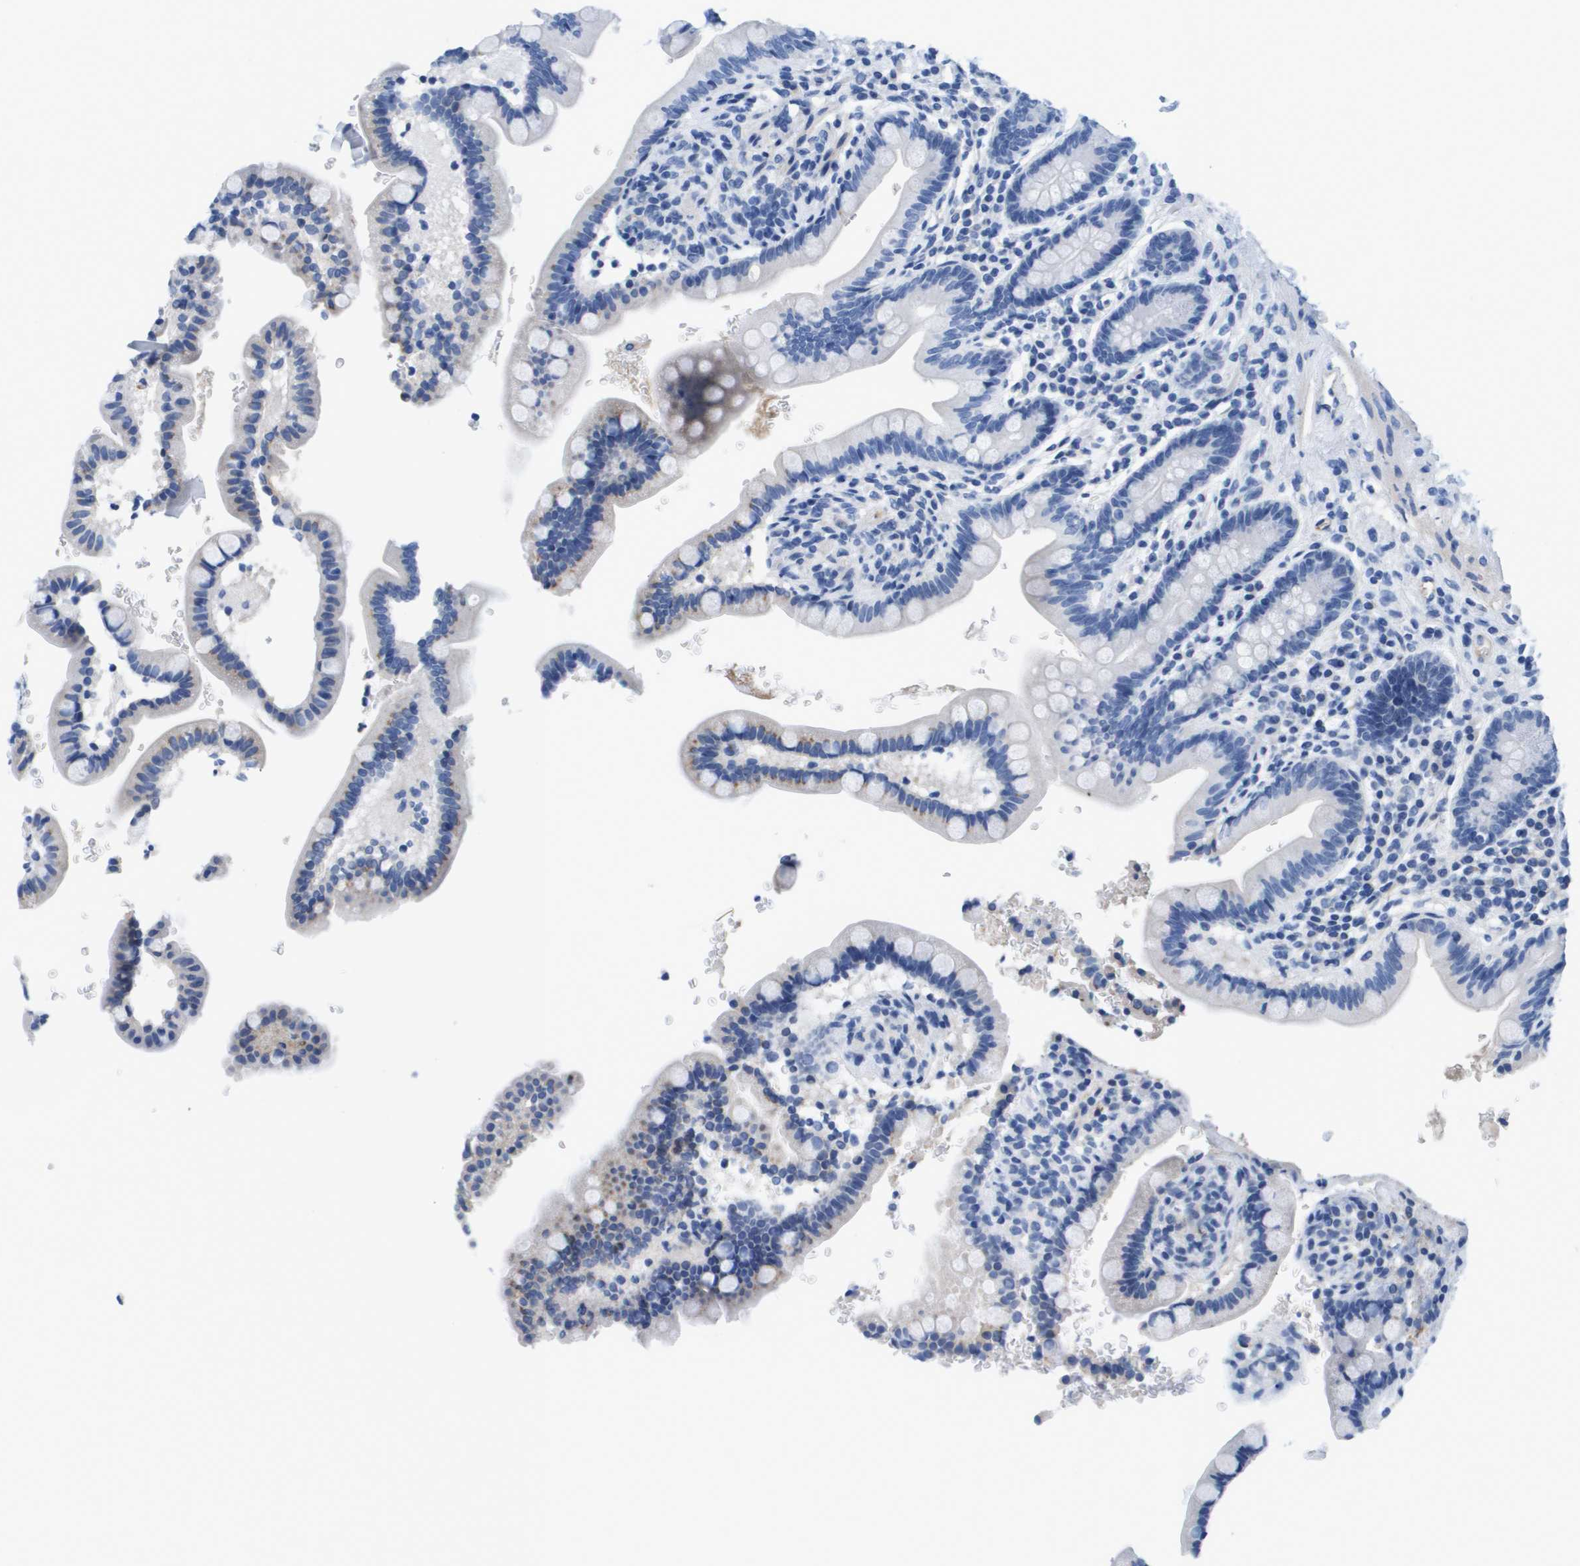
{"staining": {"intensity": "negative", "quantity": "none", "location": "none"}, "tissue": "carcinoid", "cell_type": "Tumor cells", "image_type": "cancer", "snomed": [{"axis": "morphology", "description": "Carcinoid, malignant, NOS"}, {"axis": "topography", "description": "Lung"}], "caption": "Immunohistochemistry (IHC) micrograph of human carcinoid stained for a protein (brown), which shows no positivity in tumor cells.", "gene": "APOA1", "patient": {"sex": "male", "age": 30}}